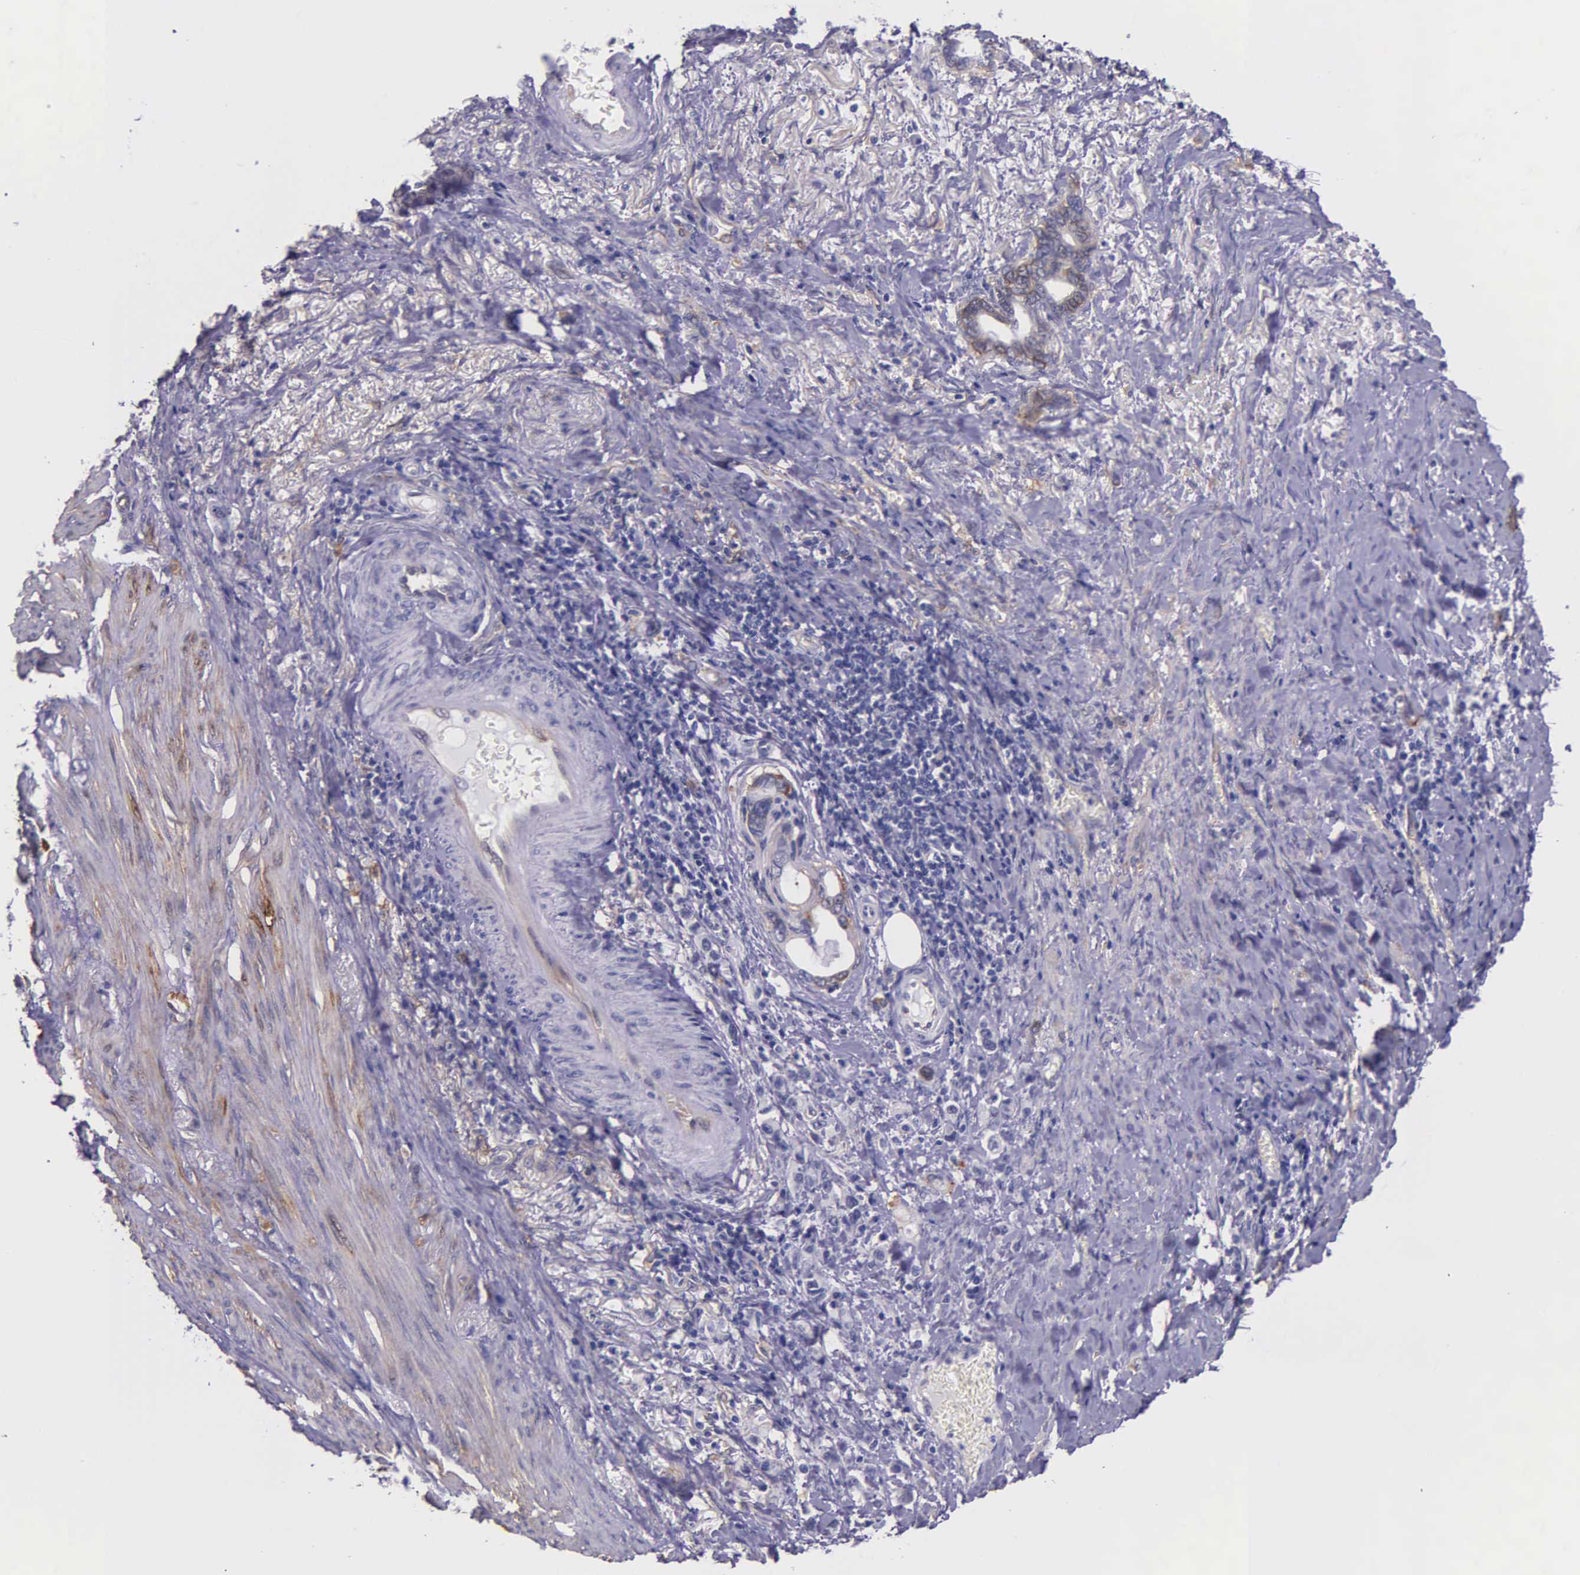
{"staining": {"intensity": "weak", "quantity": "25%-75%", "location": "cytoplasmic/membranous"}, "tissue": "stomach cancer", "cell_type": "Tumor cells", "image_type": "cancer", "snomed": [{"axis": "morphology", "description": "Adenocarcinoma, NOS"}, {"axis": "topography", "description": "Stomach"}], "caption": "The immunohistochemical stain shows weak cytoplasmic/membranous staining in tumor cells of stomach cancer (adenocarcinoma) tissue.", "gene": "AHNAK2", "patient": {"sex": "male", "age": 78}}